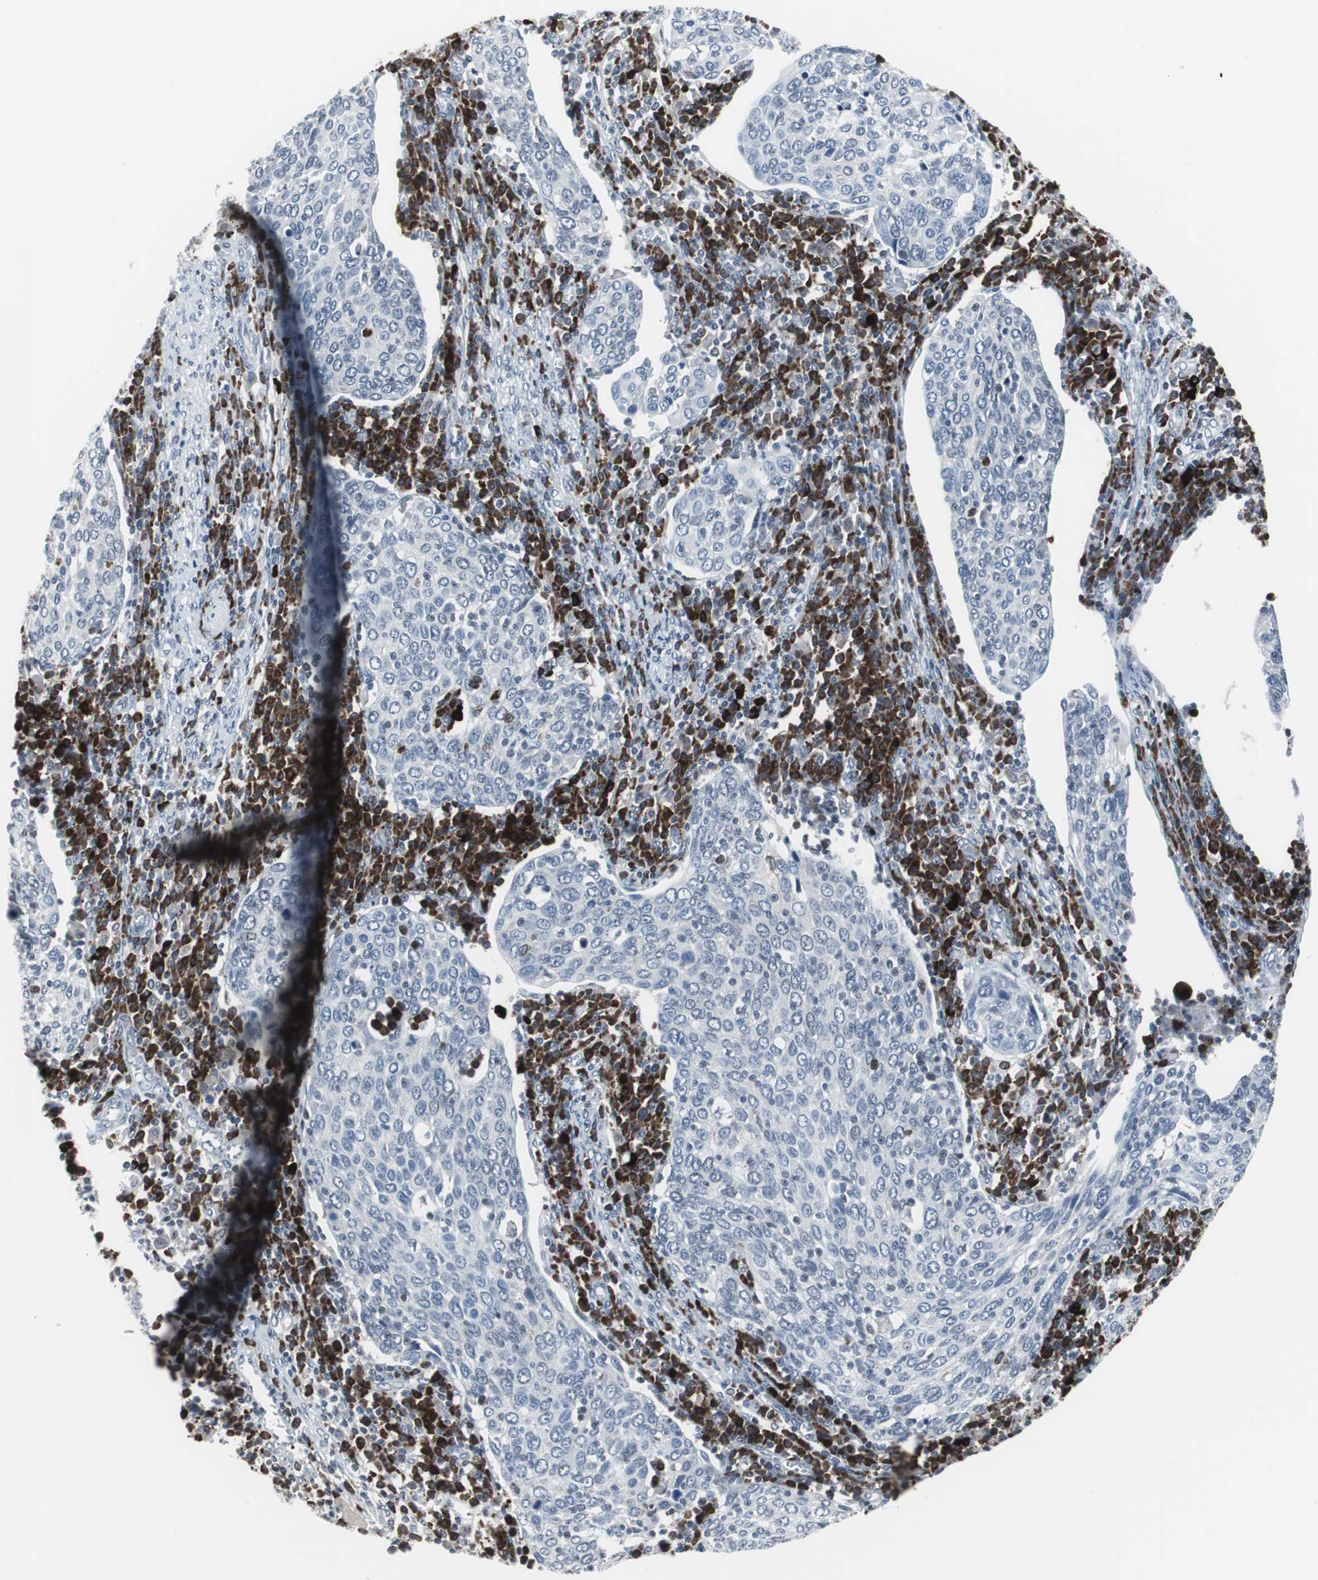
{"staining": {"intensity": "negative", "quantity": "none", "location": "none"}, "tissue": "cervical cancer", "cell_type": "Tumor cells", "image_type": "cancer", "snomed": [{"axis": "morphology", "description": "Squamous cell carcinoma, NOS"}, {"axis": "topography", "description": "Cervix"}], "caption": "DAB immunohistochemical staining of cervical cancer reveals no significant positivity in tumor cells.", "gene": "DOK1", "patient": {"sex": "female", "age": 40}}